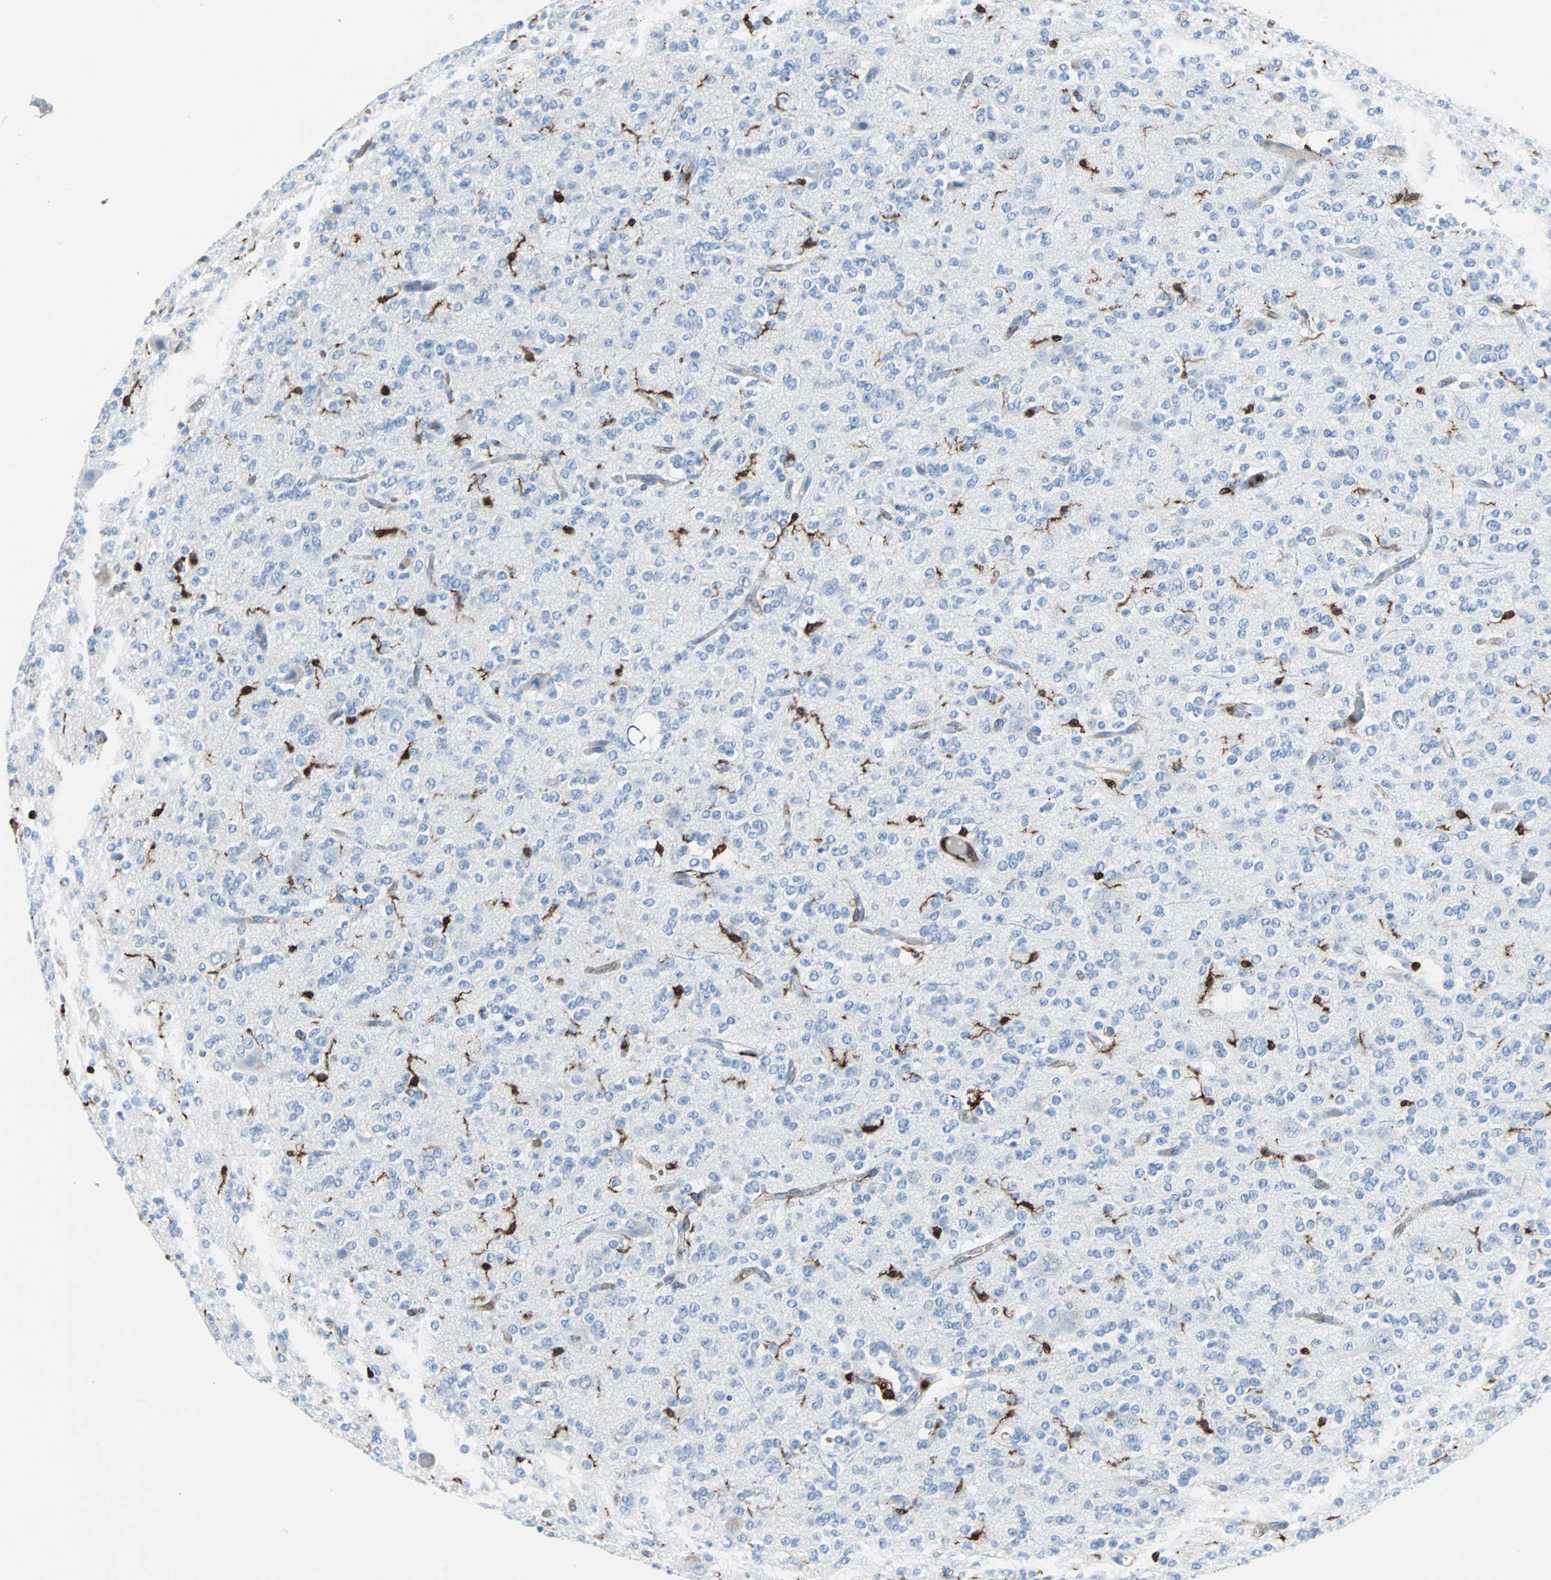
{"staining": {"intensity": "negative", "quantity": "none", "location": "none"}, "tissue": "glioma", "cell_type": "Tumor cells", "image_type": "cancer", "snomed": [{"axis": "morphology", "description": "Glioma, malignant, Low grade"}, {"axis": "topography", "description": "Brain"}], "caption": "A high-resolution histopathology image shows immunohistochemistry (IHC) staining of malignant low-grade glioma, which demonstrates no significant expression in tumor cells. (DAB immunohistochemistry visualized using brightfield microscopy, high magnification).", "gene": "SYK", "patient": {"sex": "male", "age": 38}}